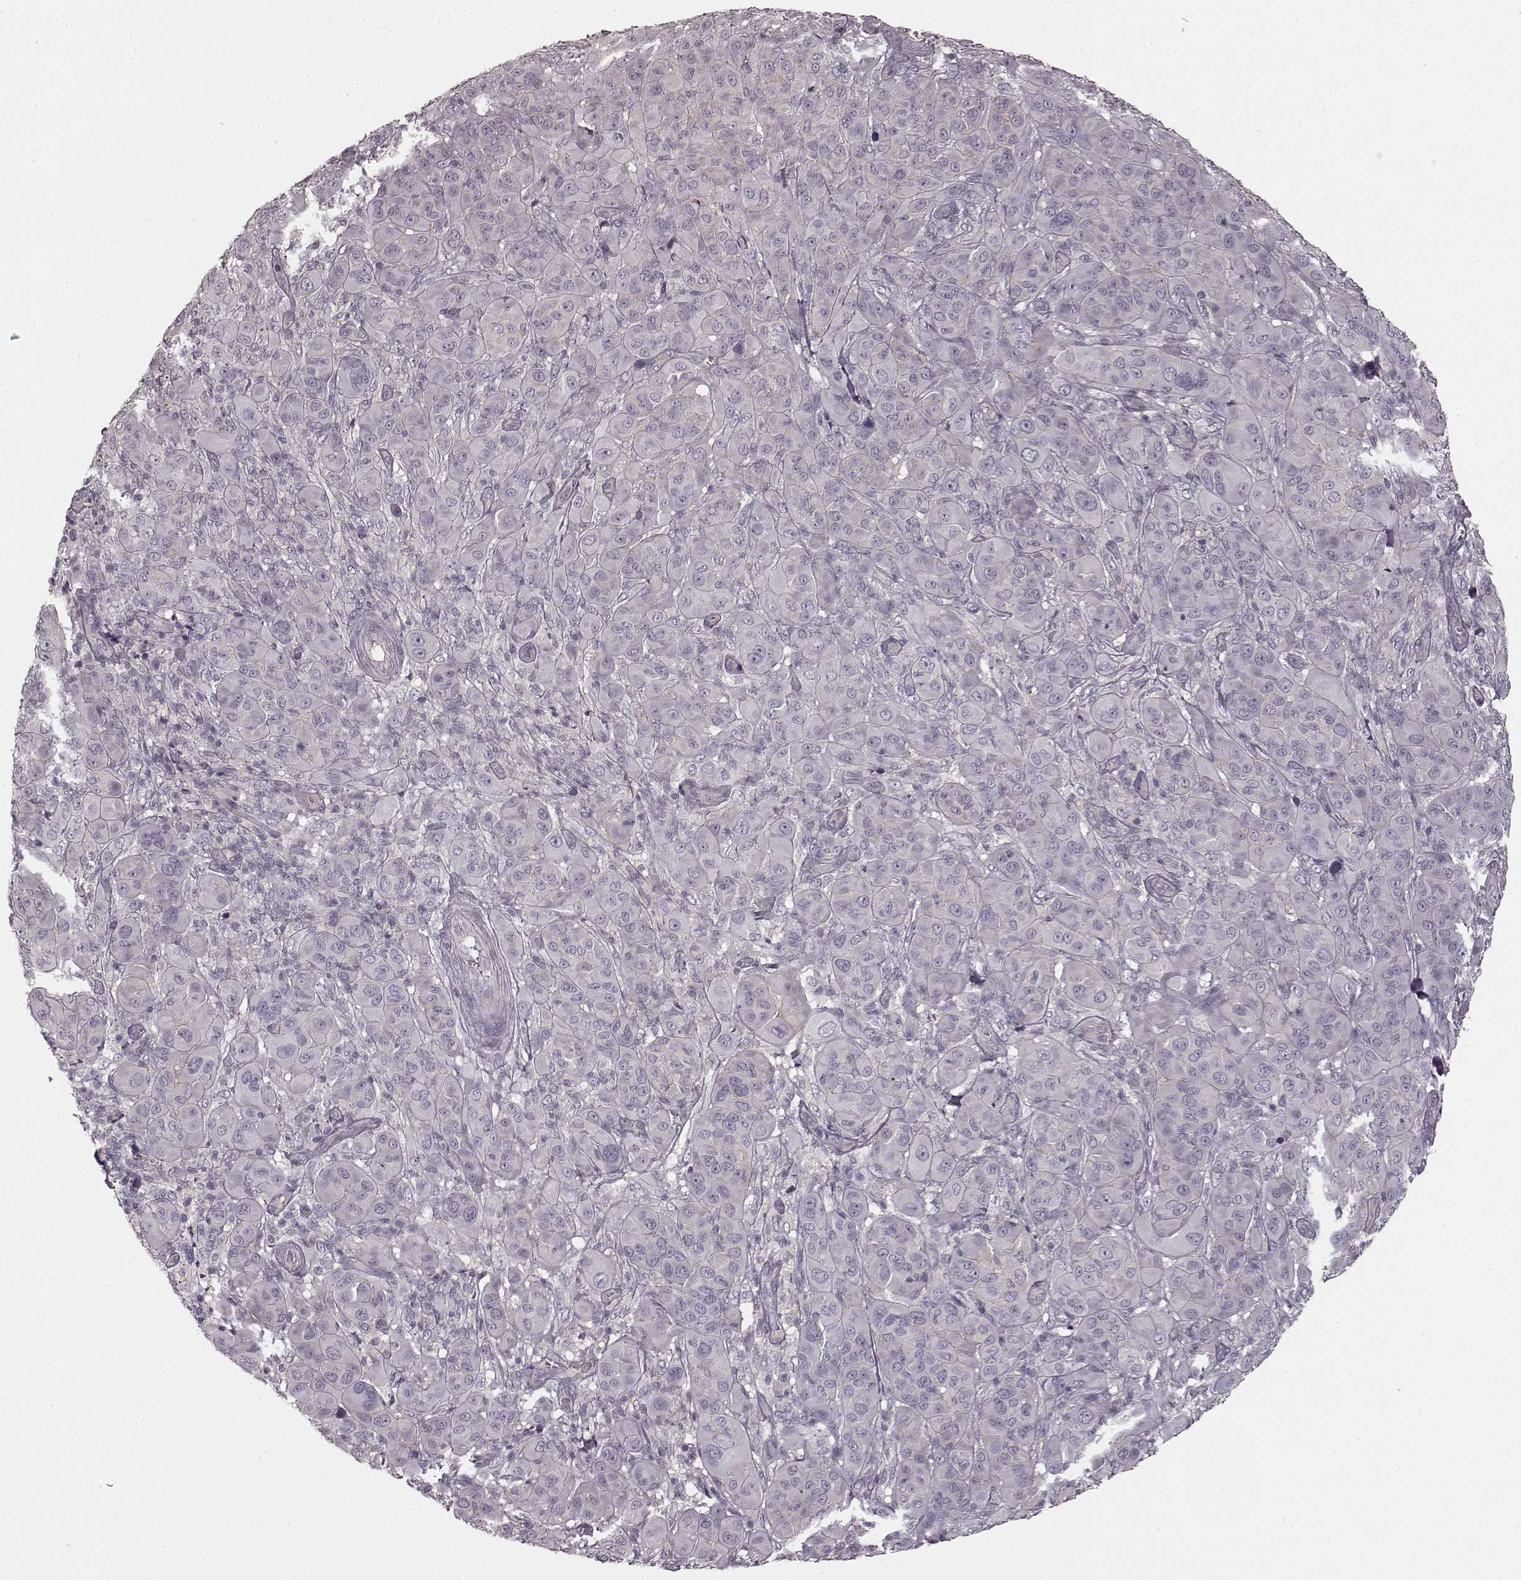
{"staining": {"intensity": "negative", "quantity": "none", "location": "none"}, "tissue": "melanoma", "cell_type": "Tumor cells", "image_type": "cancer", "snomed": [{"axis": "morphology", "description": "Malignant melanoma, NOS"}, {"axis": "topography", "description": "Skin"}], "caption": "Immunohistochemistry (IHC) of human malignant melanoma shows no staining in tumor cells.", "gene": "PRKCE", "patient": {"sex": "female", "age": 87}}